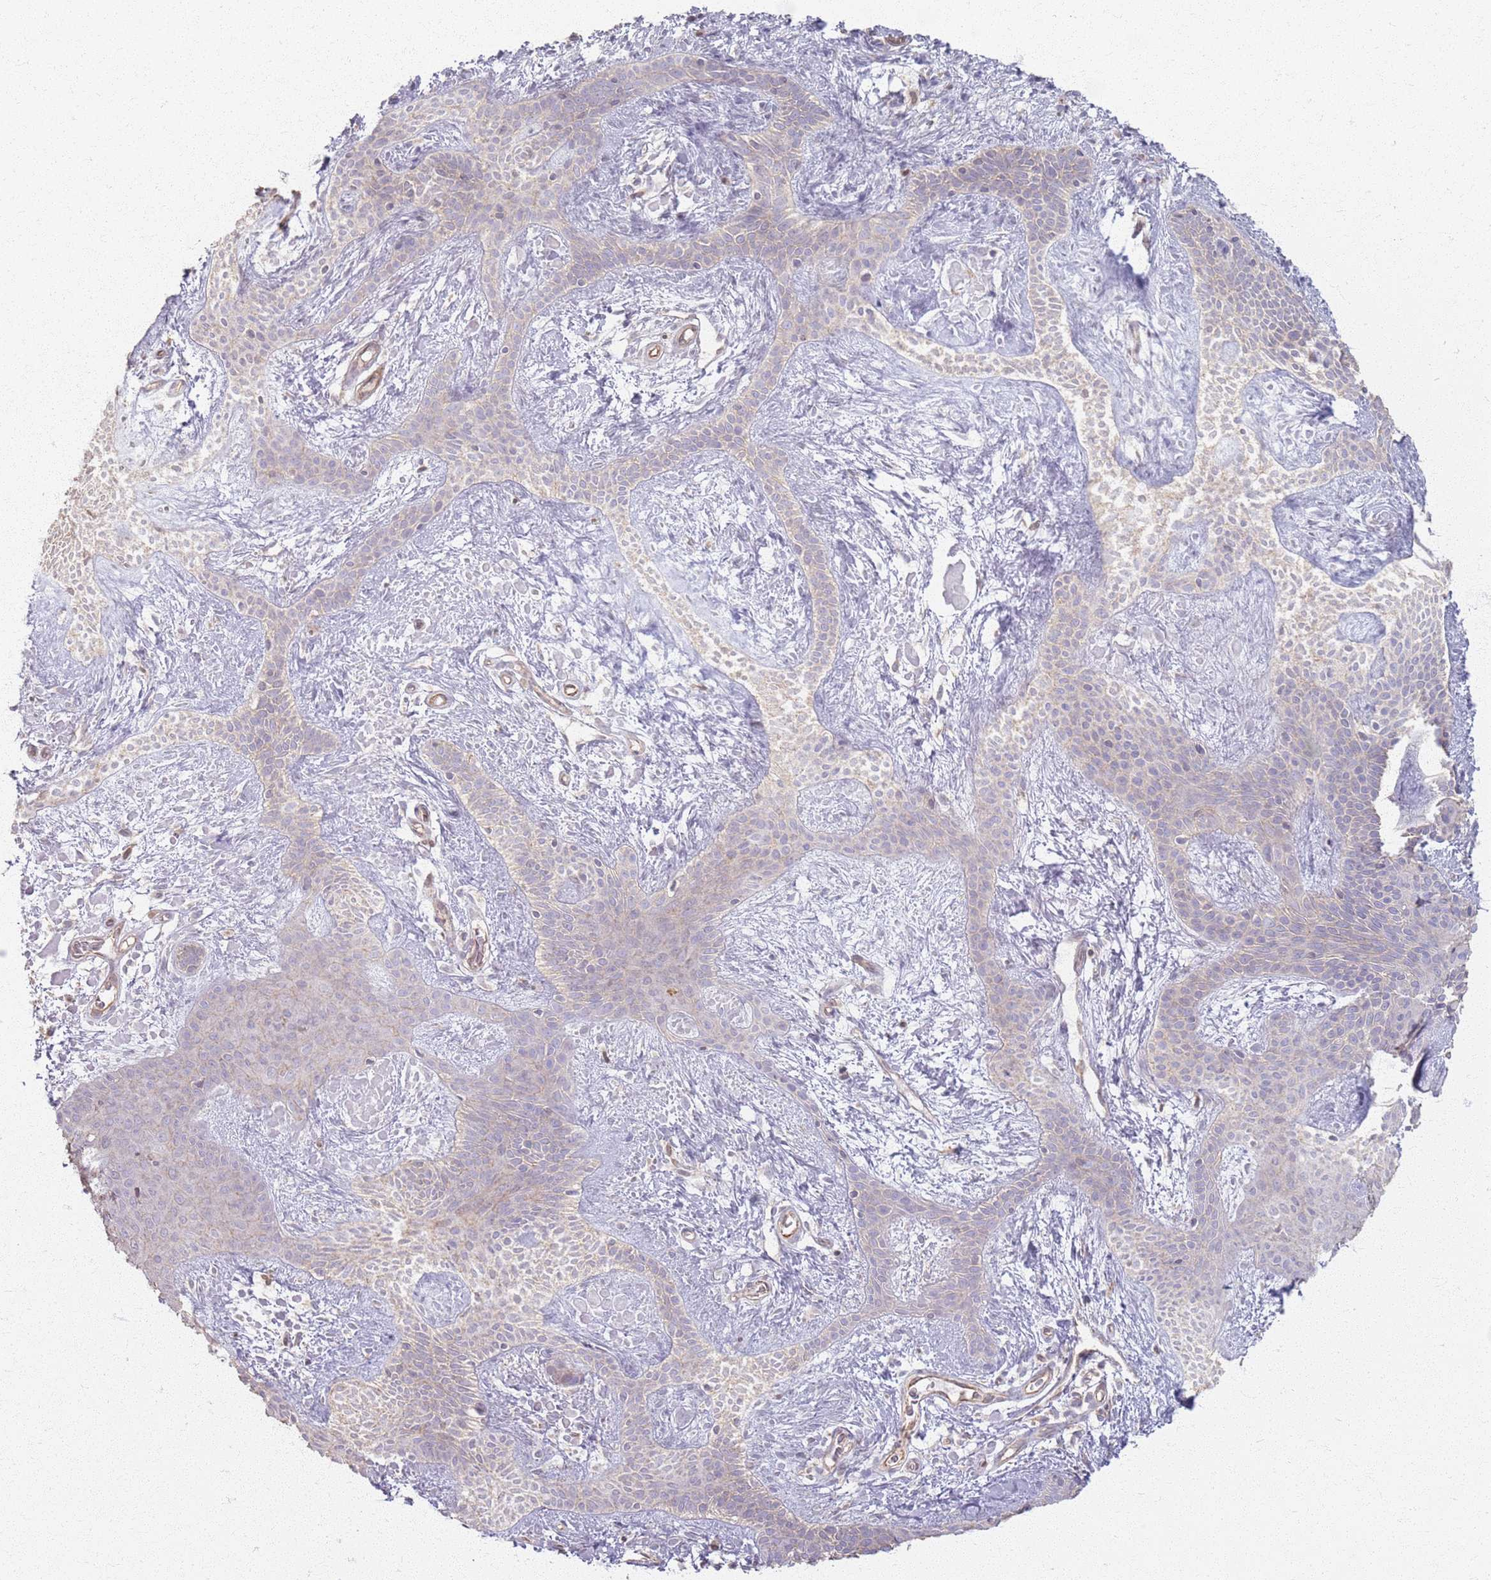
{"staining": {"intensity": "negative", "quantity": "none", "location": "none"}, "tissue": "skin cancer", "cell_type": "Tumor cells", "image_type": "cancer", "snomed": [{"axis": "morphology", "description": "Basal cell carcinoma"}, {"axis": "topography", "description": "Skin"}], "caption": "Protein analysis of skin basal cell carcinoma exhibits no significant staining in tumor cells.", "gene": "KCNA5", "patient": {"sex": "male", "age": 78}}